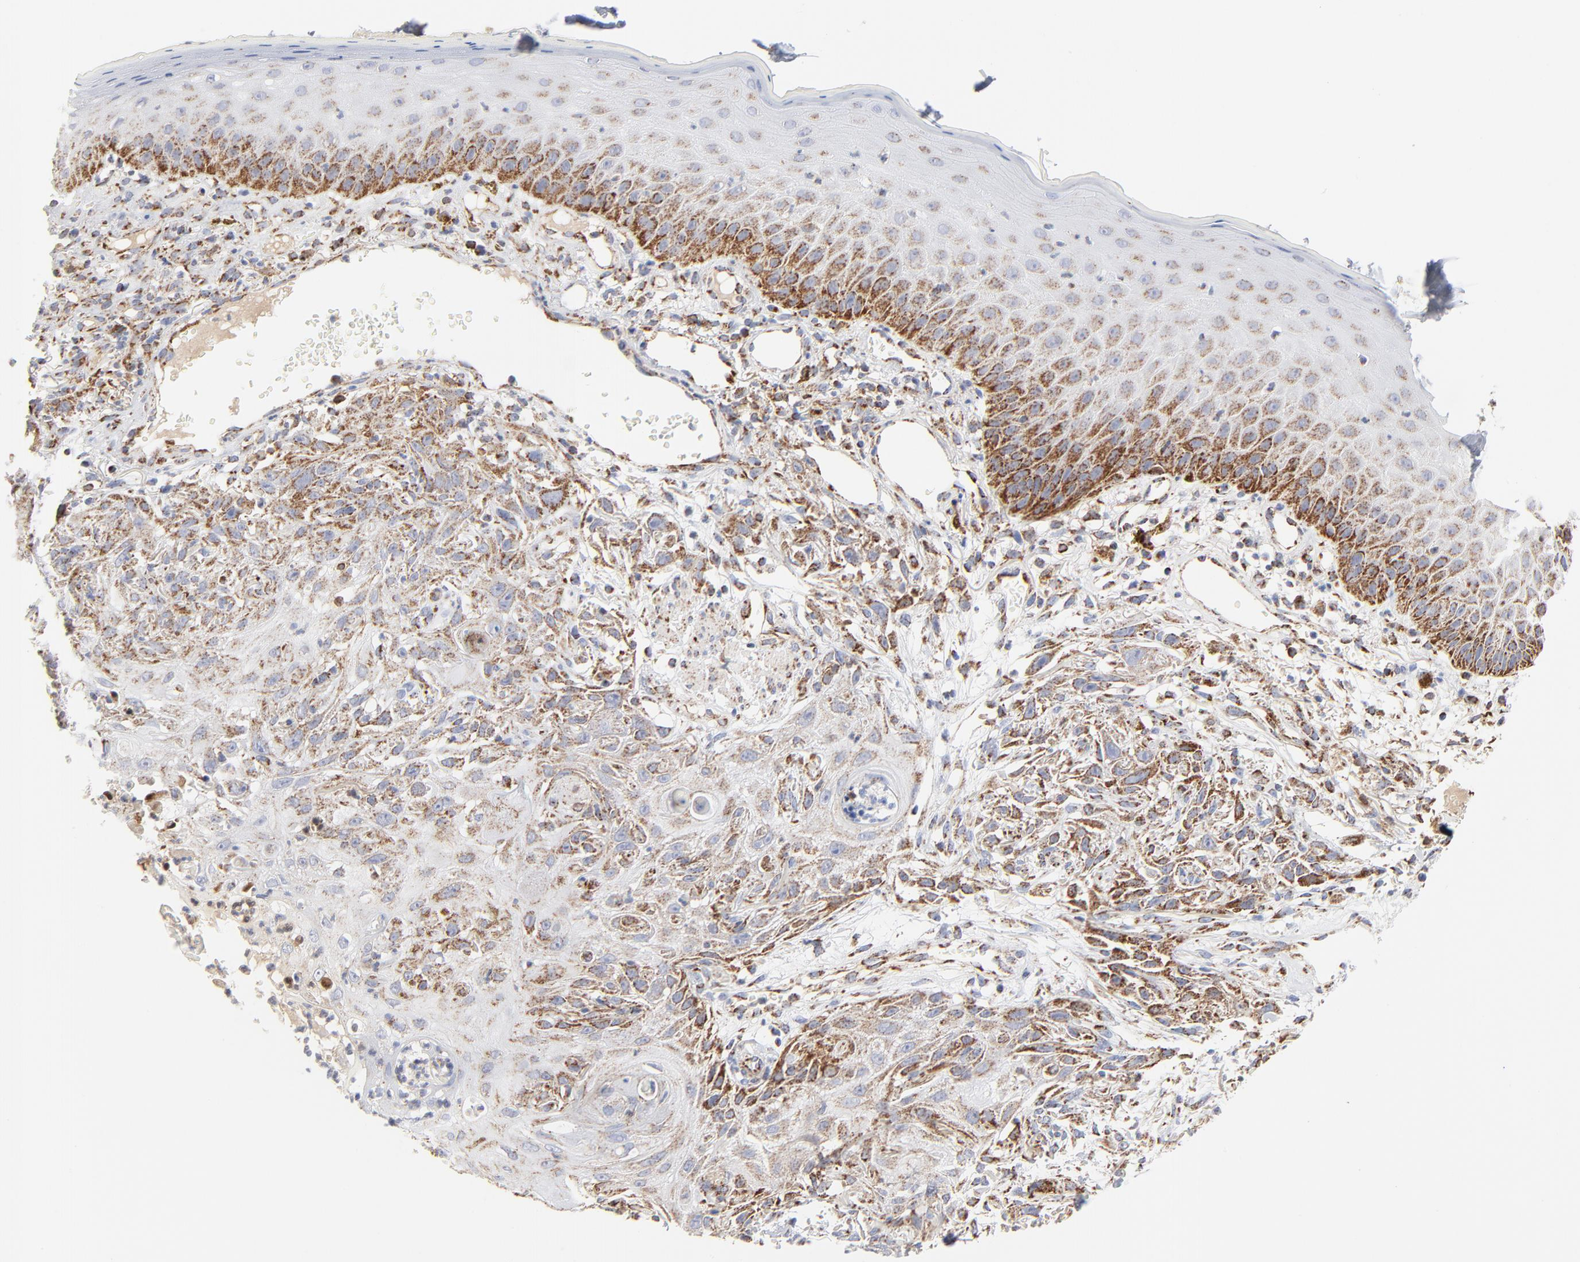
{"staining": {"intensity": "moderate", "quantity": ">75%", "location": "cytoplasmic/membranous"}, "tissue": "skin cancer", "cell_type": "Tumor cells", "image_type": "cancer", "snomed": [{"axis": "morphology", "description": "Squamous cell carcinoma, NOS"}, {"axis": "topography", "description": "Skin"}], "caption": "IHC (DAB) staining of human skin cancer (squamous cell carcinoma) exhibits moderate cytoplasmic/membranous protein staining in about >75% of tumor cells. (DAB = brown stain, brightfield microscopy at high magnification).", "gene": "DIABLO", "patient": {"sex": "female", "age": 59}}